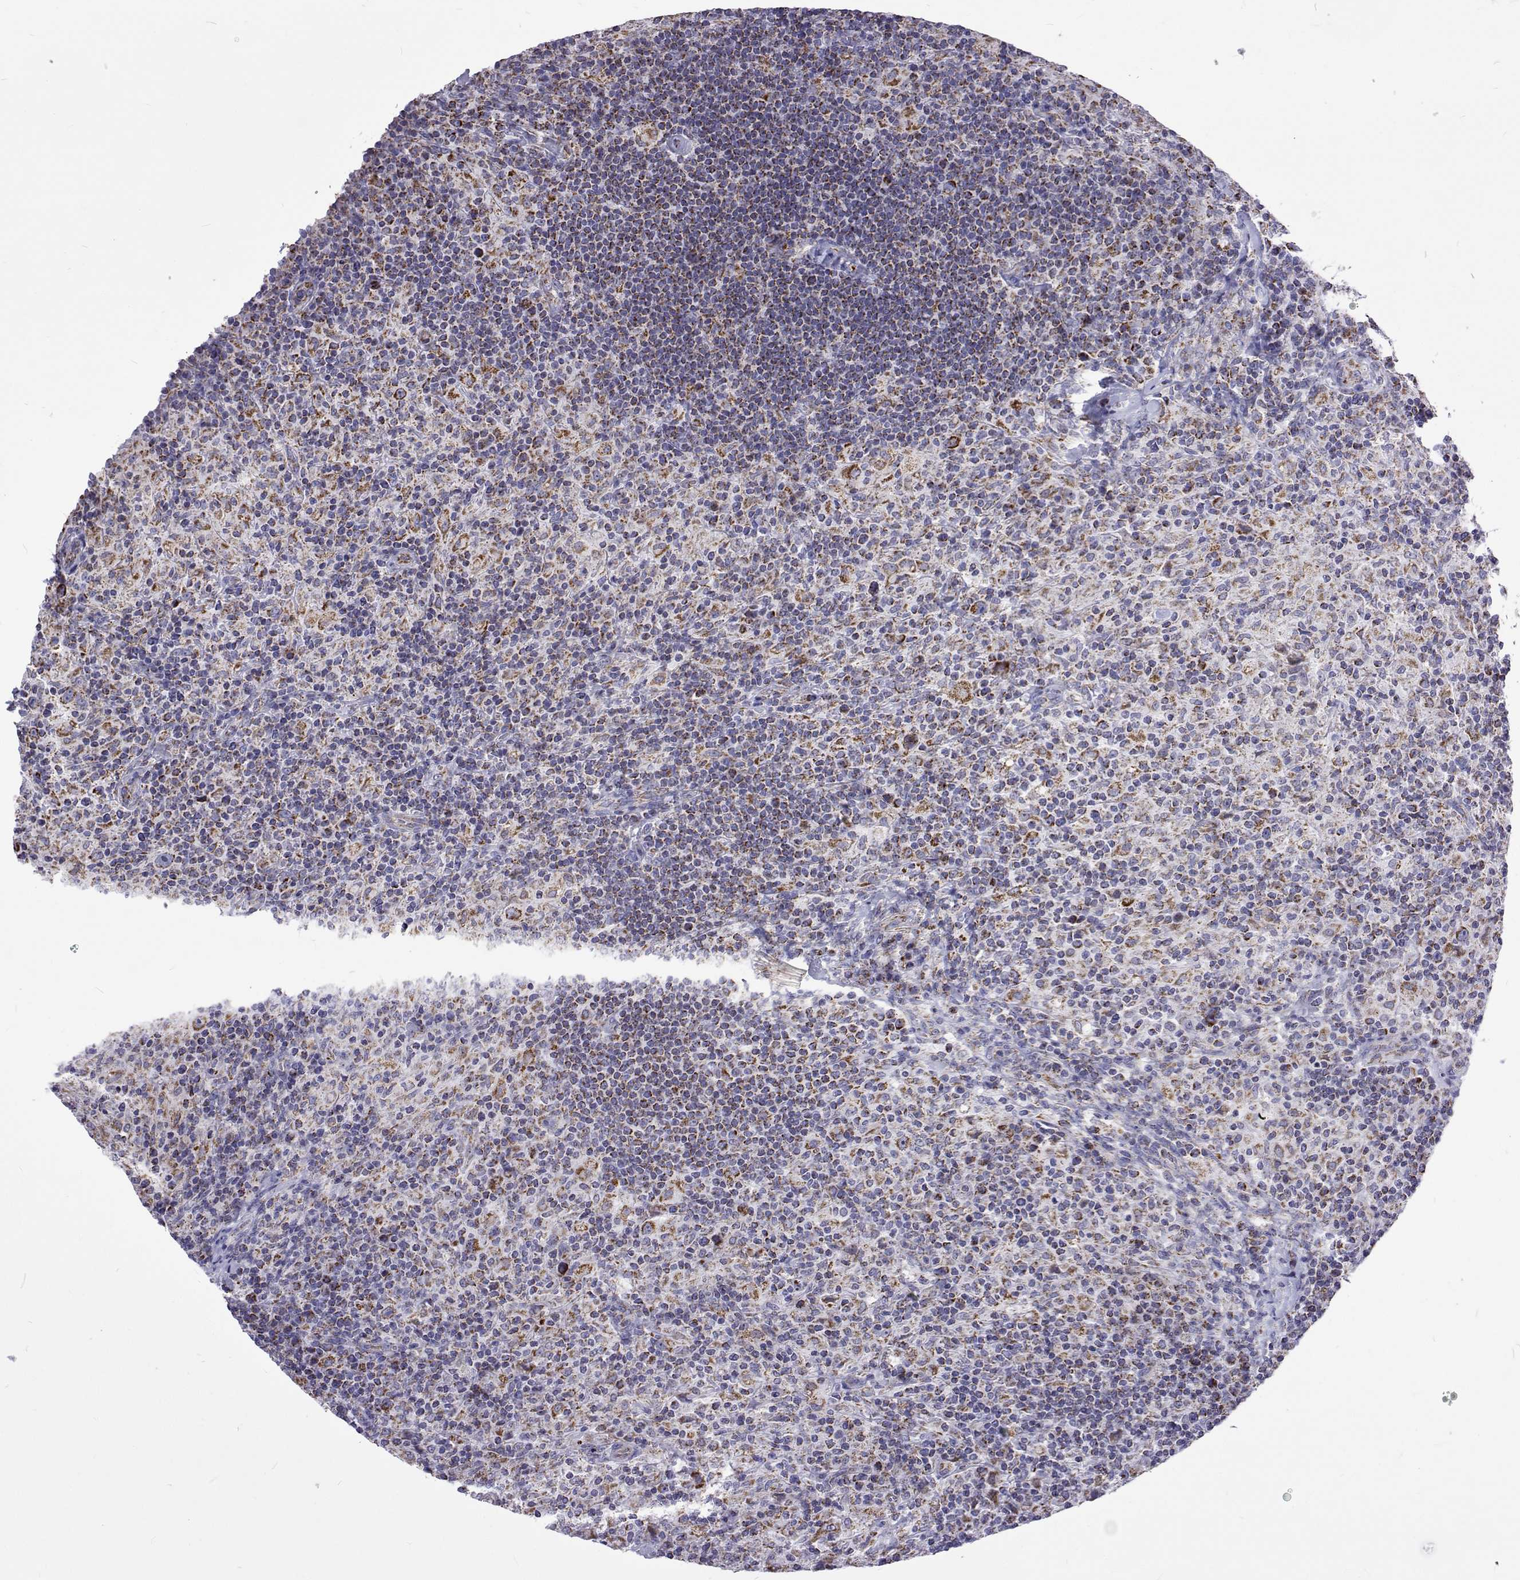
{"staining": {"intensity": "strong", "quantity": ">75%", "location": "cytoplasmic/membranous"}, "tissue": "lymphoma", "cell_type": "Tumor cells", "image_type": "cancer", "snomed": [{"axis": "morphology", "description": "Hodgkin's disease, NOS"}, {"axis": "topography", "description": "Lymph node"}], "caption": "Lymphoma stained with DAB (3,3'-diaminobenzidine) immunohistochemistry demonstrates high levels of strong cytoplasmic/membranous positivity in approximately >75% of tumor cells.", "gene": "MCCC2", "patient": {"sex": "male", "age": 70}}